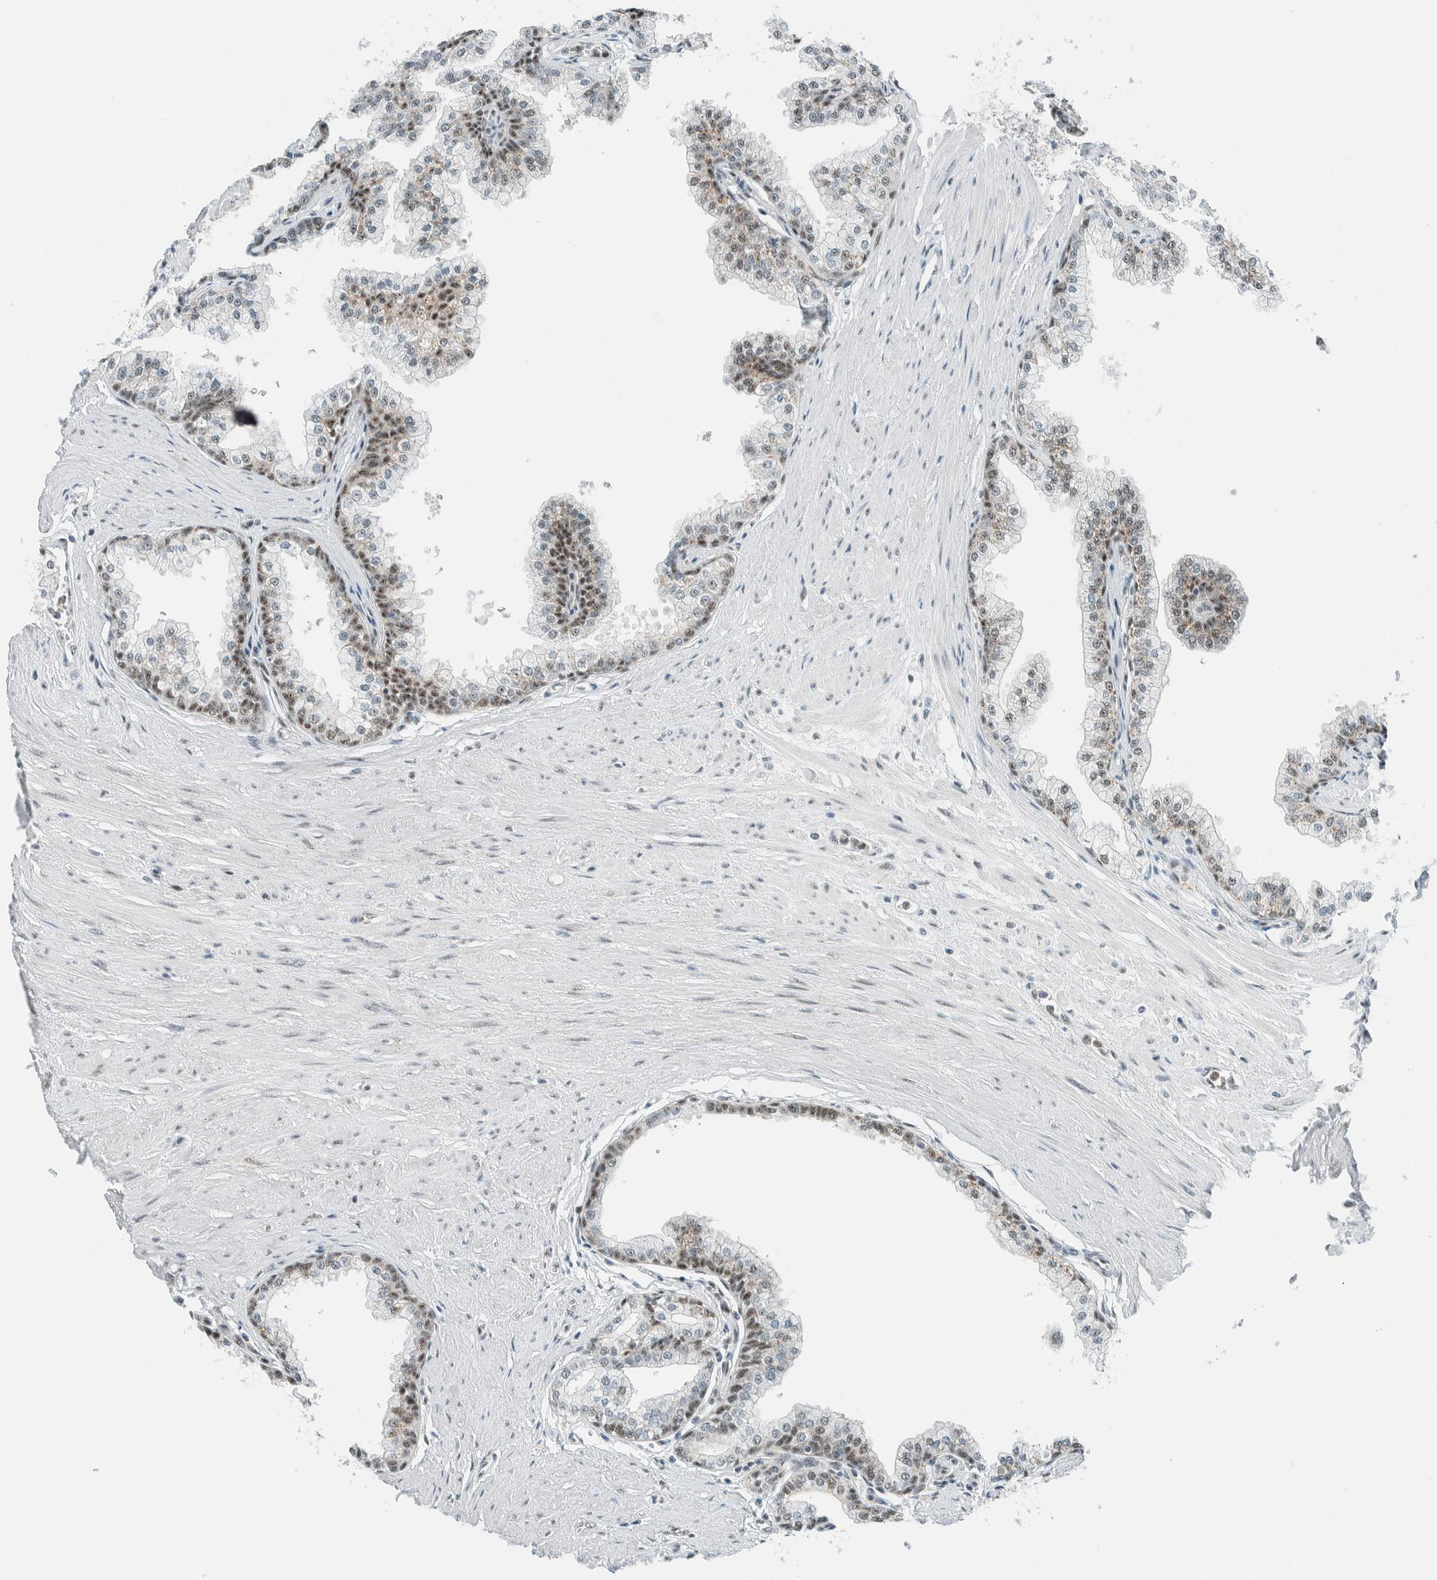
{"staining": {"intensity": "moderate", "quantity": "25%-75%", "location": "nuclear"}, "tissue": "prostate", "cell_type": "Glandular cells", "image_type": "normal", "snomed": [{"axis": "morphology", "description": "Normal tissue, NOS"}, {"axis": "morphology", "description": "Urothelial carcinoma, Low grade"}, {"axis": "topography", "description": "Urinary bladder"}, {"axis": "topography", "description": "Prostate"}], "caption": "Protein analysis of normal prostate demonstrates moderate nuclear expression in approximately 25%-75% of glandular cells. (DAB IHC with brightfield microscopy, high magnification).", "gene": "CYSRT1", "patient": {"sex": "male", "age": 60}}